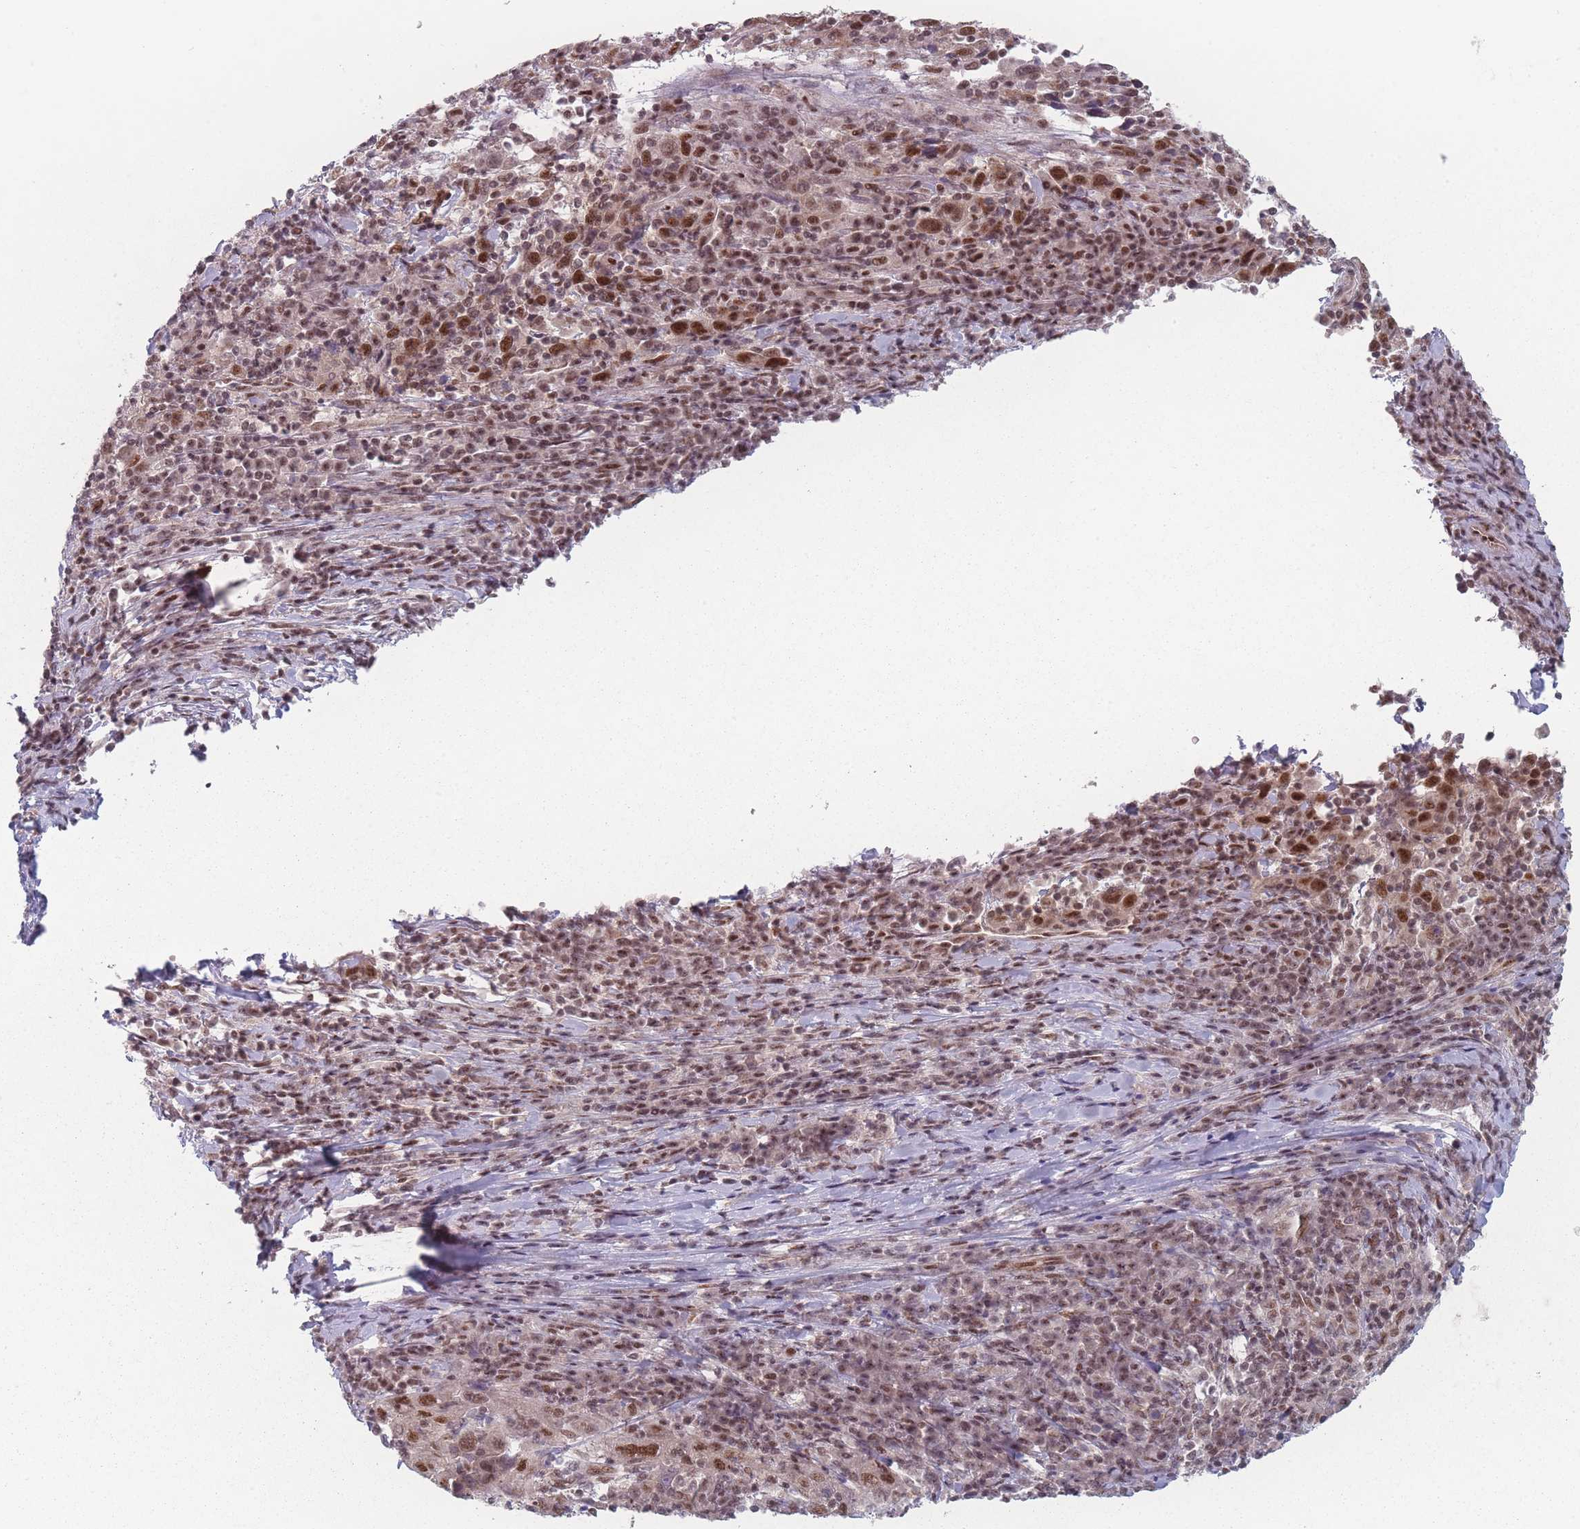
{"staining": {"intensity": "moderate", "quantity": ">75%", "location": "nuclear"}, "tissue": "cervical cancer", "cell_type": "Tumor cells", "image_type": "cancer", "snomed": [{"axis": "morphology", "description": "Squamous cell carcinoma, NOS"}, {"axis": "topography", "description": "Cervix"}], "caption": "Protein analysis of cervical squamous cell carcinoma tissue exhibits moderate nuclear expression in approximately >75% of tumor cells. (Stains: DAB (3,3'-diaminobenzidine) in brown, nuclei in blue, Microscopy: brightfield microscopy at high magnification).", "gene": "ZC3H14", "patient": {"sex": "female", "age": 46}}